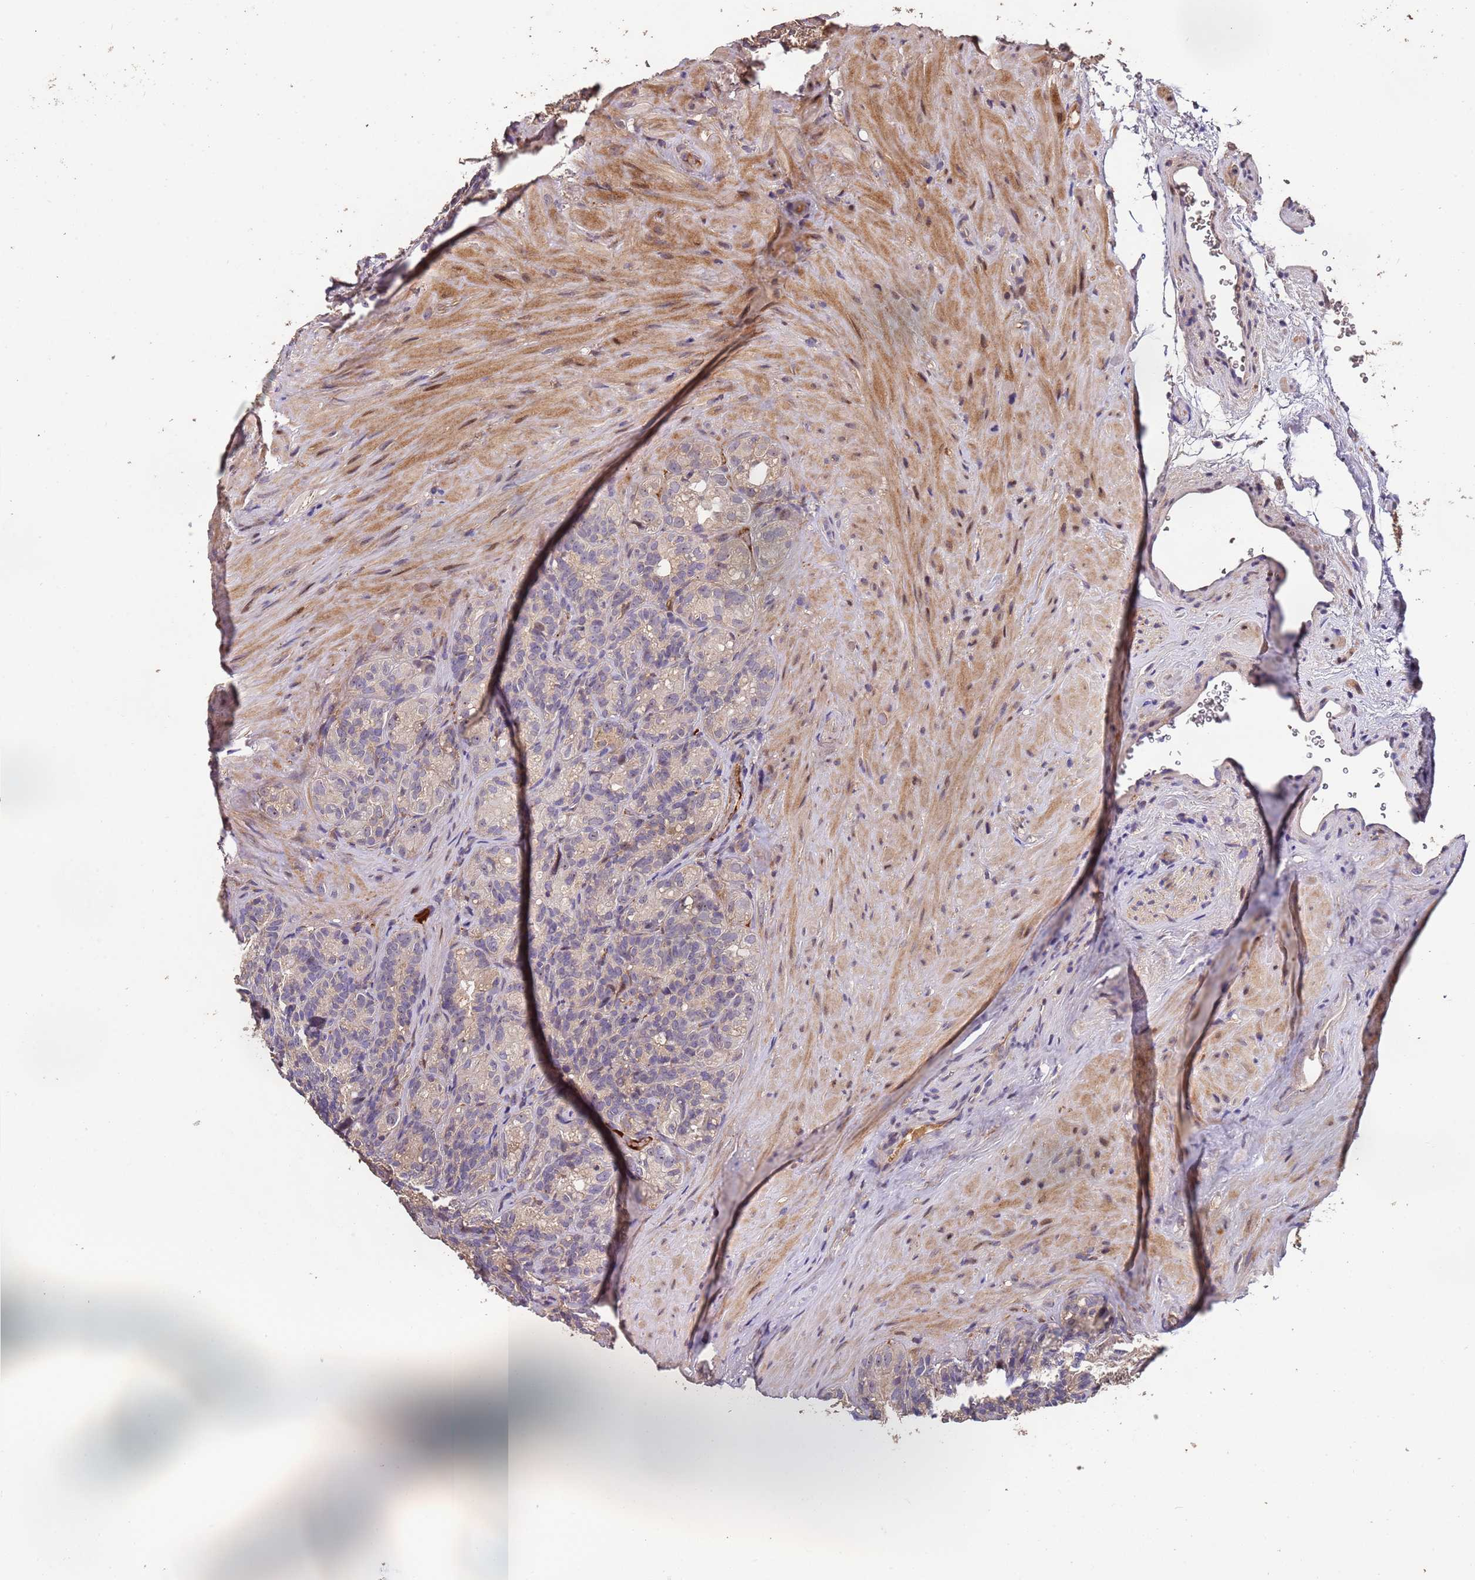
{"staining": {"intensity": "weak", "quantity": "25%-75%", "location": "cytoplasmic/membranous"}, "tissue": "seminal vesicle", "cell_type": "Glandular cells", "image_type": "normal", "snomed": [{"axis": "morphology", "description": "Normal tissue, NOS"}, {"axis": "topography", "description": "Seminal veicle"}], "caption": "A brown stain labels weak cytoplasmic/membranous positivity of a protein in glandular cells of unremarkable human seminal vesicle.", "gene": "CCDC184", "patient": {"sex": "male", "age": 60}}